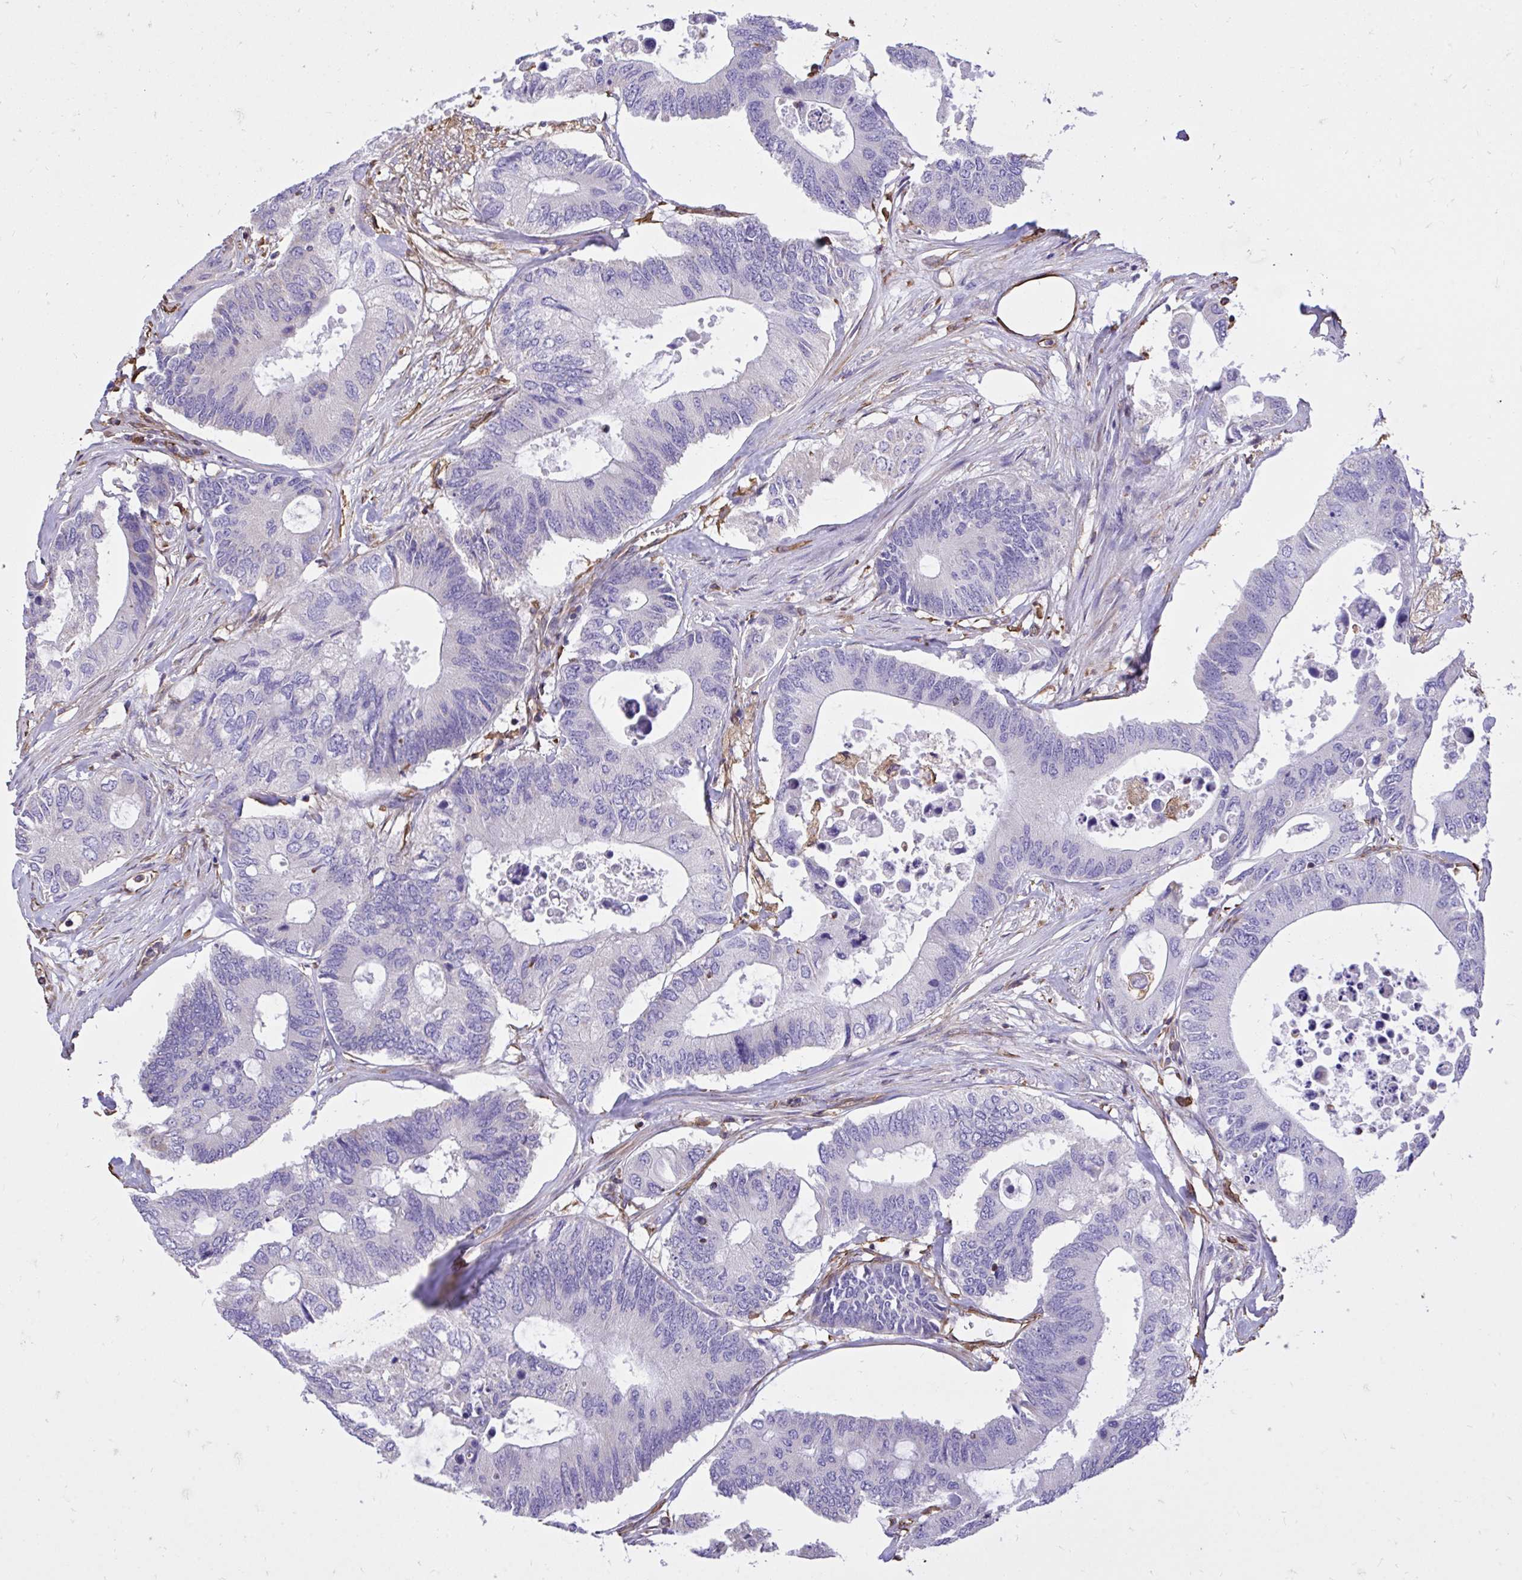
{"staining": {"intensity": "negative", "quantity": "none", "location": "none"}, "tissue": "colorectal cancer", "cell_type": "Tumor cells", "image_type": "cancer", "snomed": [{"axis": "morphology", "description": "Adenocarcinoma, NOS"}, {"axis": "topography", "description": "Colon"}], "caption": "IHC micrograph of colorectal adenocarcinoma stained for a protein (brown), which shows no expression in tumor cells.", "gene": "RNF103", "patient": {"sex": "male", "age": 71}}